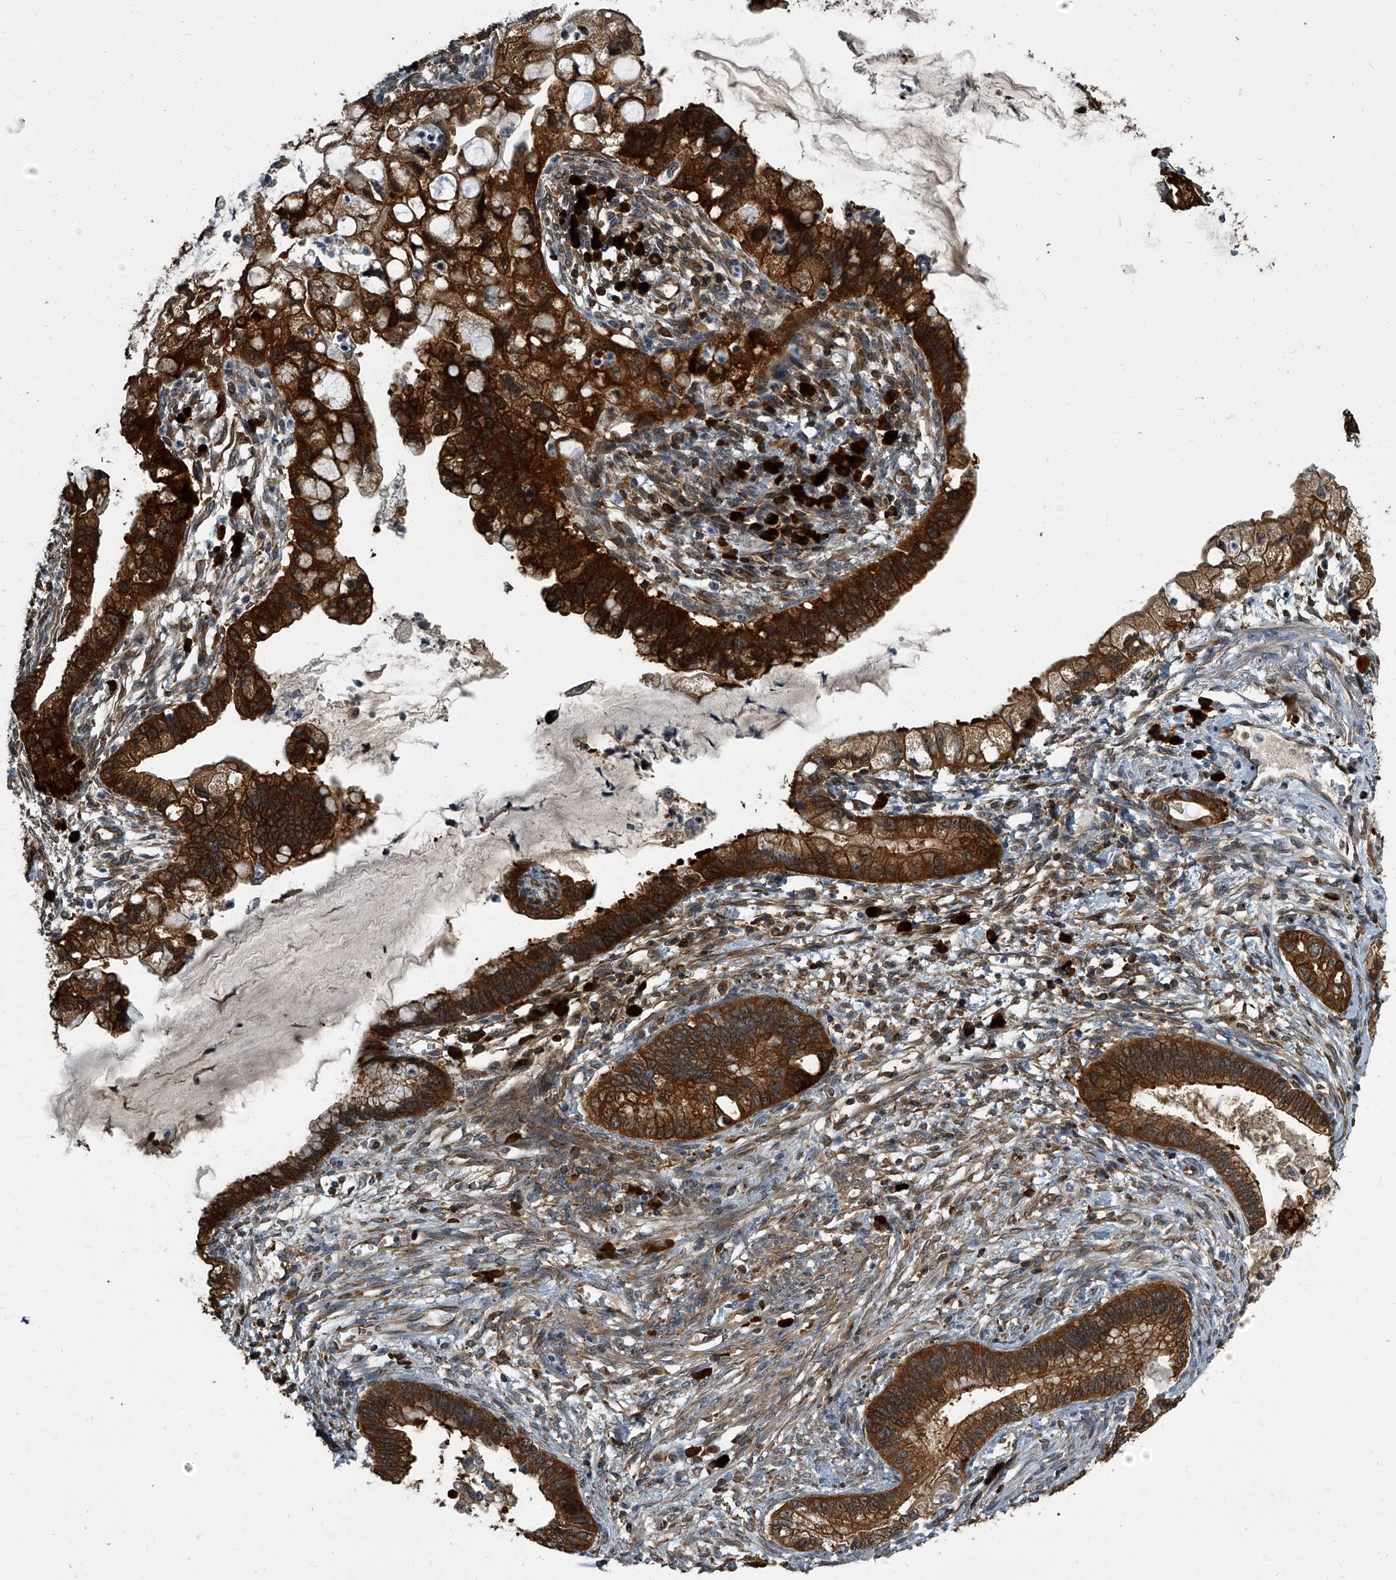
{"staining": {"intensity": "strong", "quantity": ">75%", "location": "cytoplasmic/membranous"}, "tissue": "cervical cancer", "cell_type": "Tumor cells", "image_type": "cancer", "snomed": [{"axis": "morphology", "description": "Adenocarcinoma, NOS"}, {"axis": "topography", "description": "Cervix"}], "caption": "Immunohistochemistry (IHC) of human cervical cancer (adenocarcinoma) reveals high levels of strong cytoplasmic/membranous expression in about >75% of tumor cells.", "gene": "CDV3", "patient": {"sex": "female", "age": 44}}